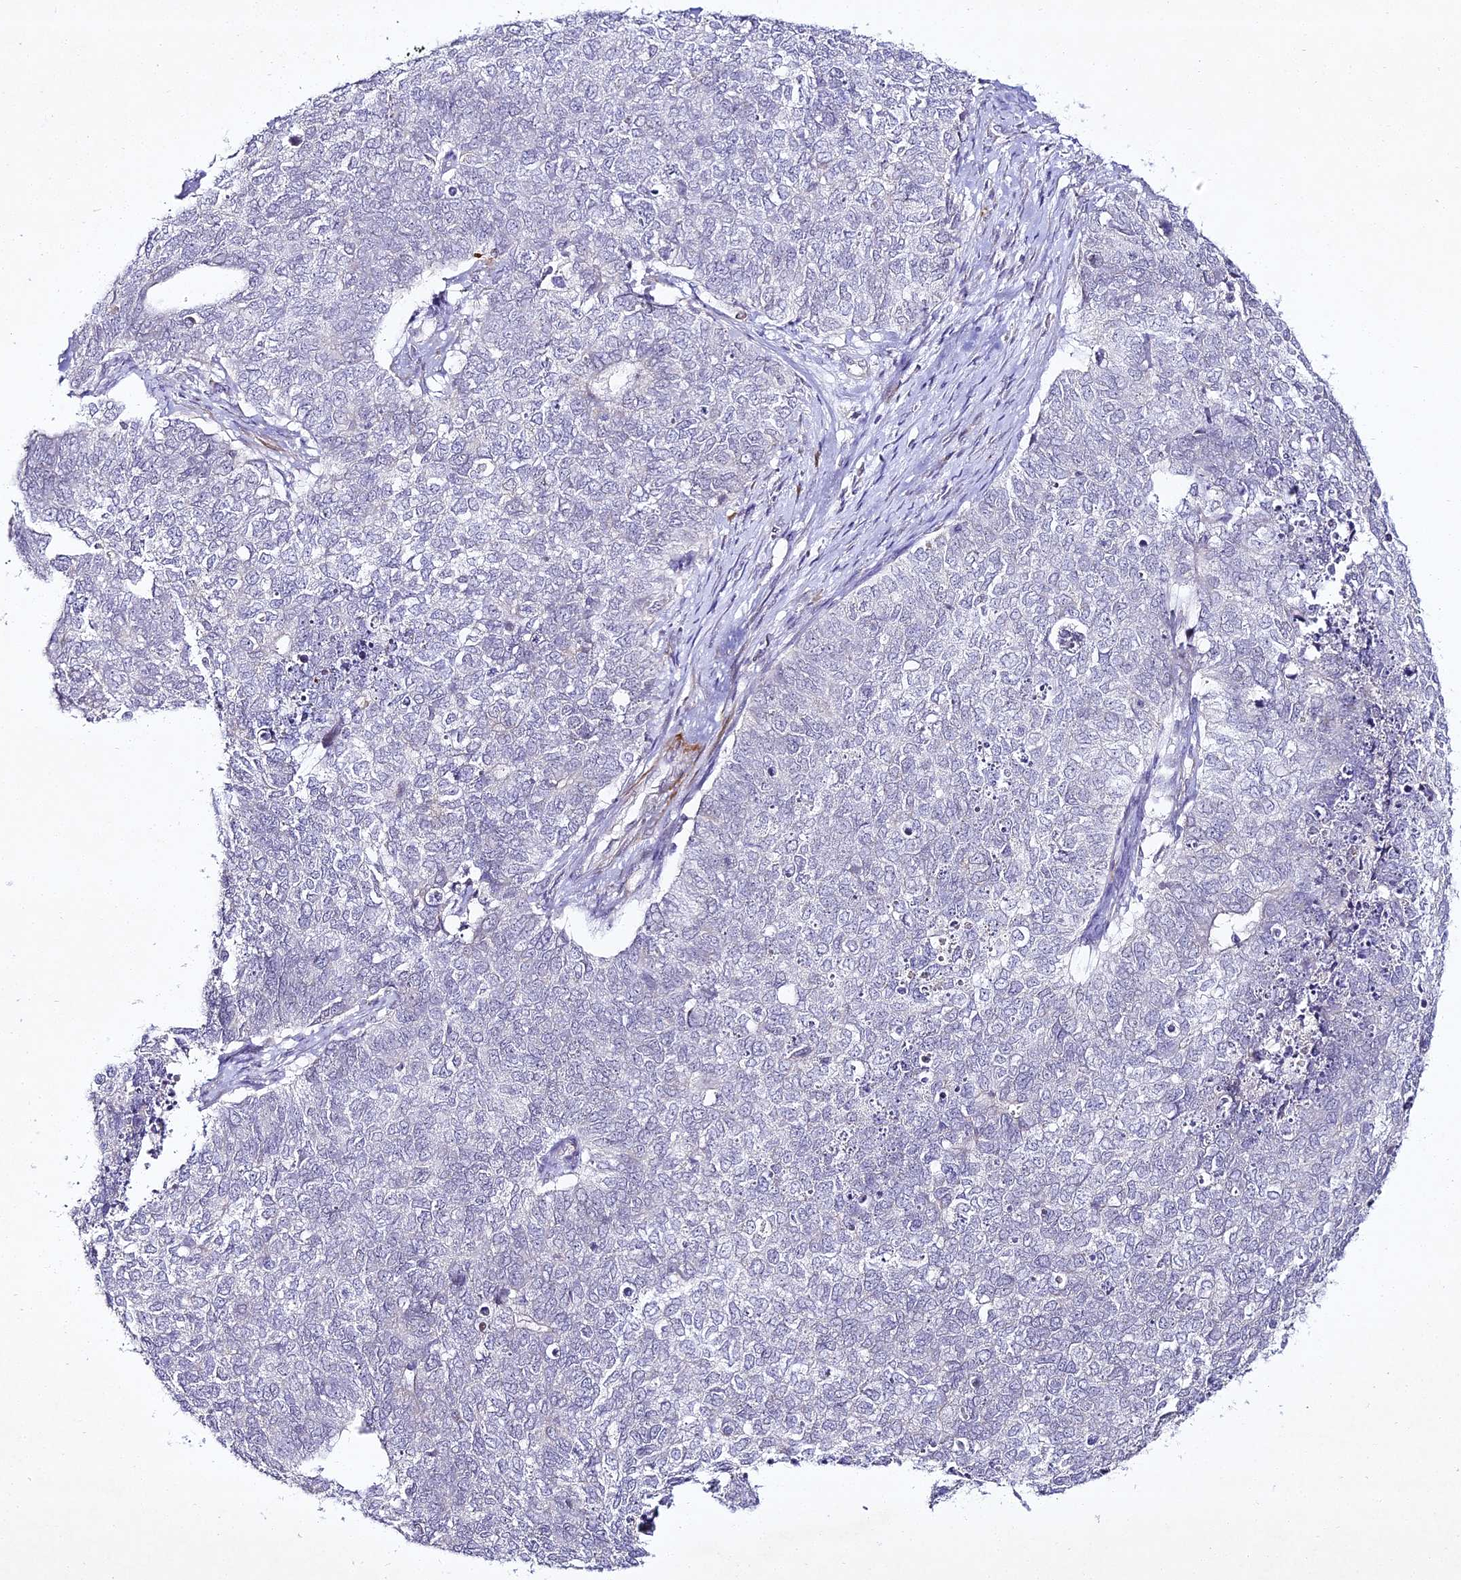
{"staining": {"intensity": "negative", "quantity": "none", "location": "none"}, "tissue": "cervical cancer", "cell_type": "Tumor cells", "image_type": "cancer", "snomed": [{"axis": "morphology", "description": "Squamous cell carcinoma, NOS"}, {"axis": "topography", "description": "Cervix"}], "caption": "Tumor cells show no significant protein positivity in cervical cancer. (DAB (3,3'-diaminobenzidine) immunohistochemistry (IHC) with hematoxylin counter stain).", "gene": "ALPG", "patient": {"sex": "female", "age": 63}}